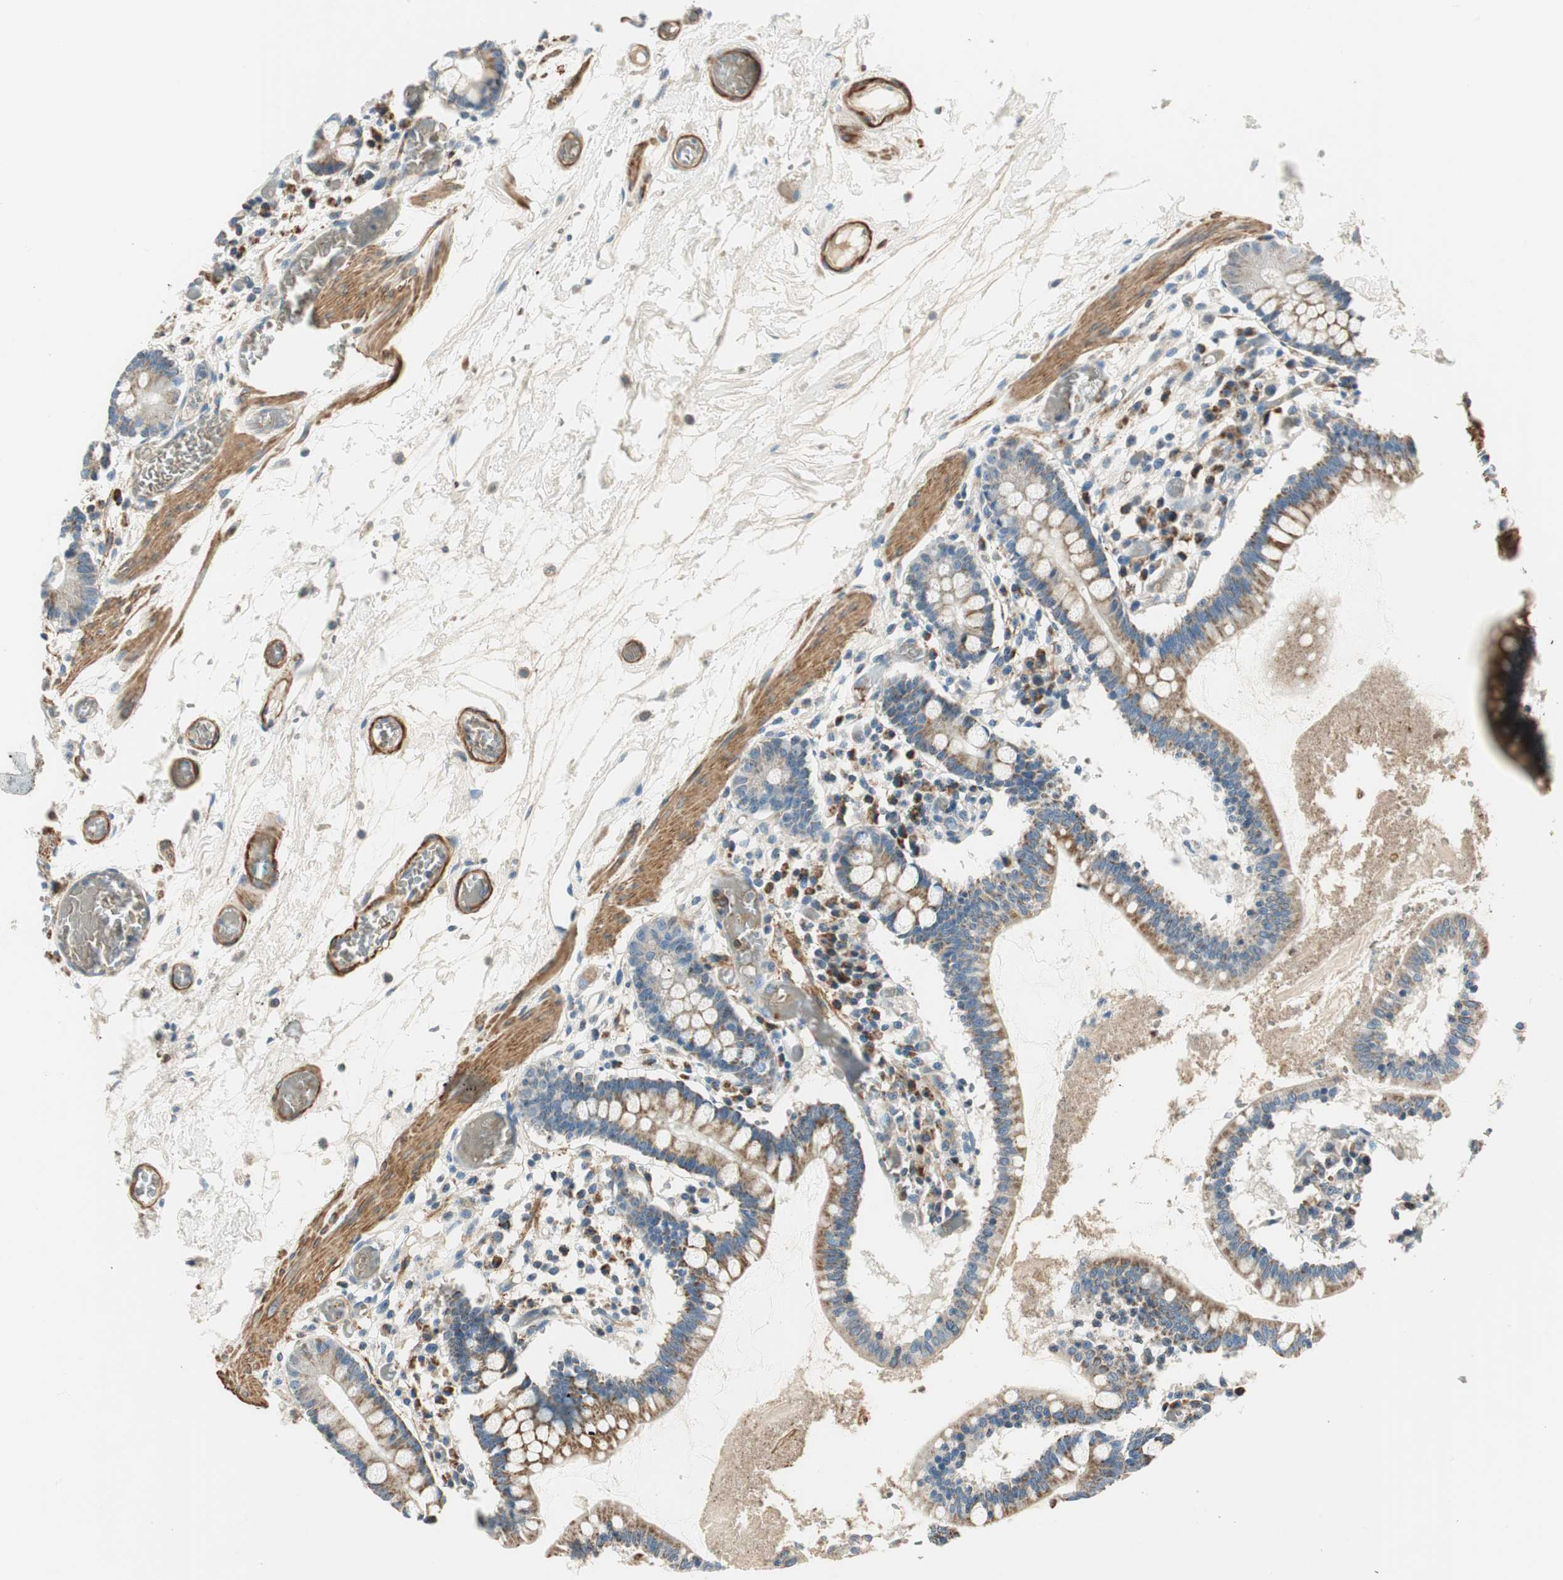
{"staining": {"intensity": "moderate", "quantity": "25%-75%", "location": "cytoplasmic/membranous"}, "tissue": "small intestine", "cell_type": "Glandular cells", "image_type": "normal", "snomed": [{"axis": "morphology", "description": "Normal tissue, NOS"}, {"axis": "topography", "description": "Small intestine"}], "caption": "Glandular cells show moderate cytoplasmic/membranous staining in about 25%-75% of cells in normal small intestine. The staining is performed using DAB brown chromogen to label protein expression. The nuclei are counter-stained blue using hematoxylin.", "gene": "RORB", "patient": {"sex": "female", "age": 61}}